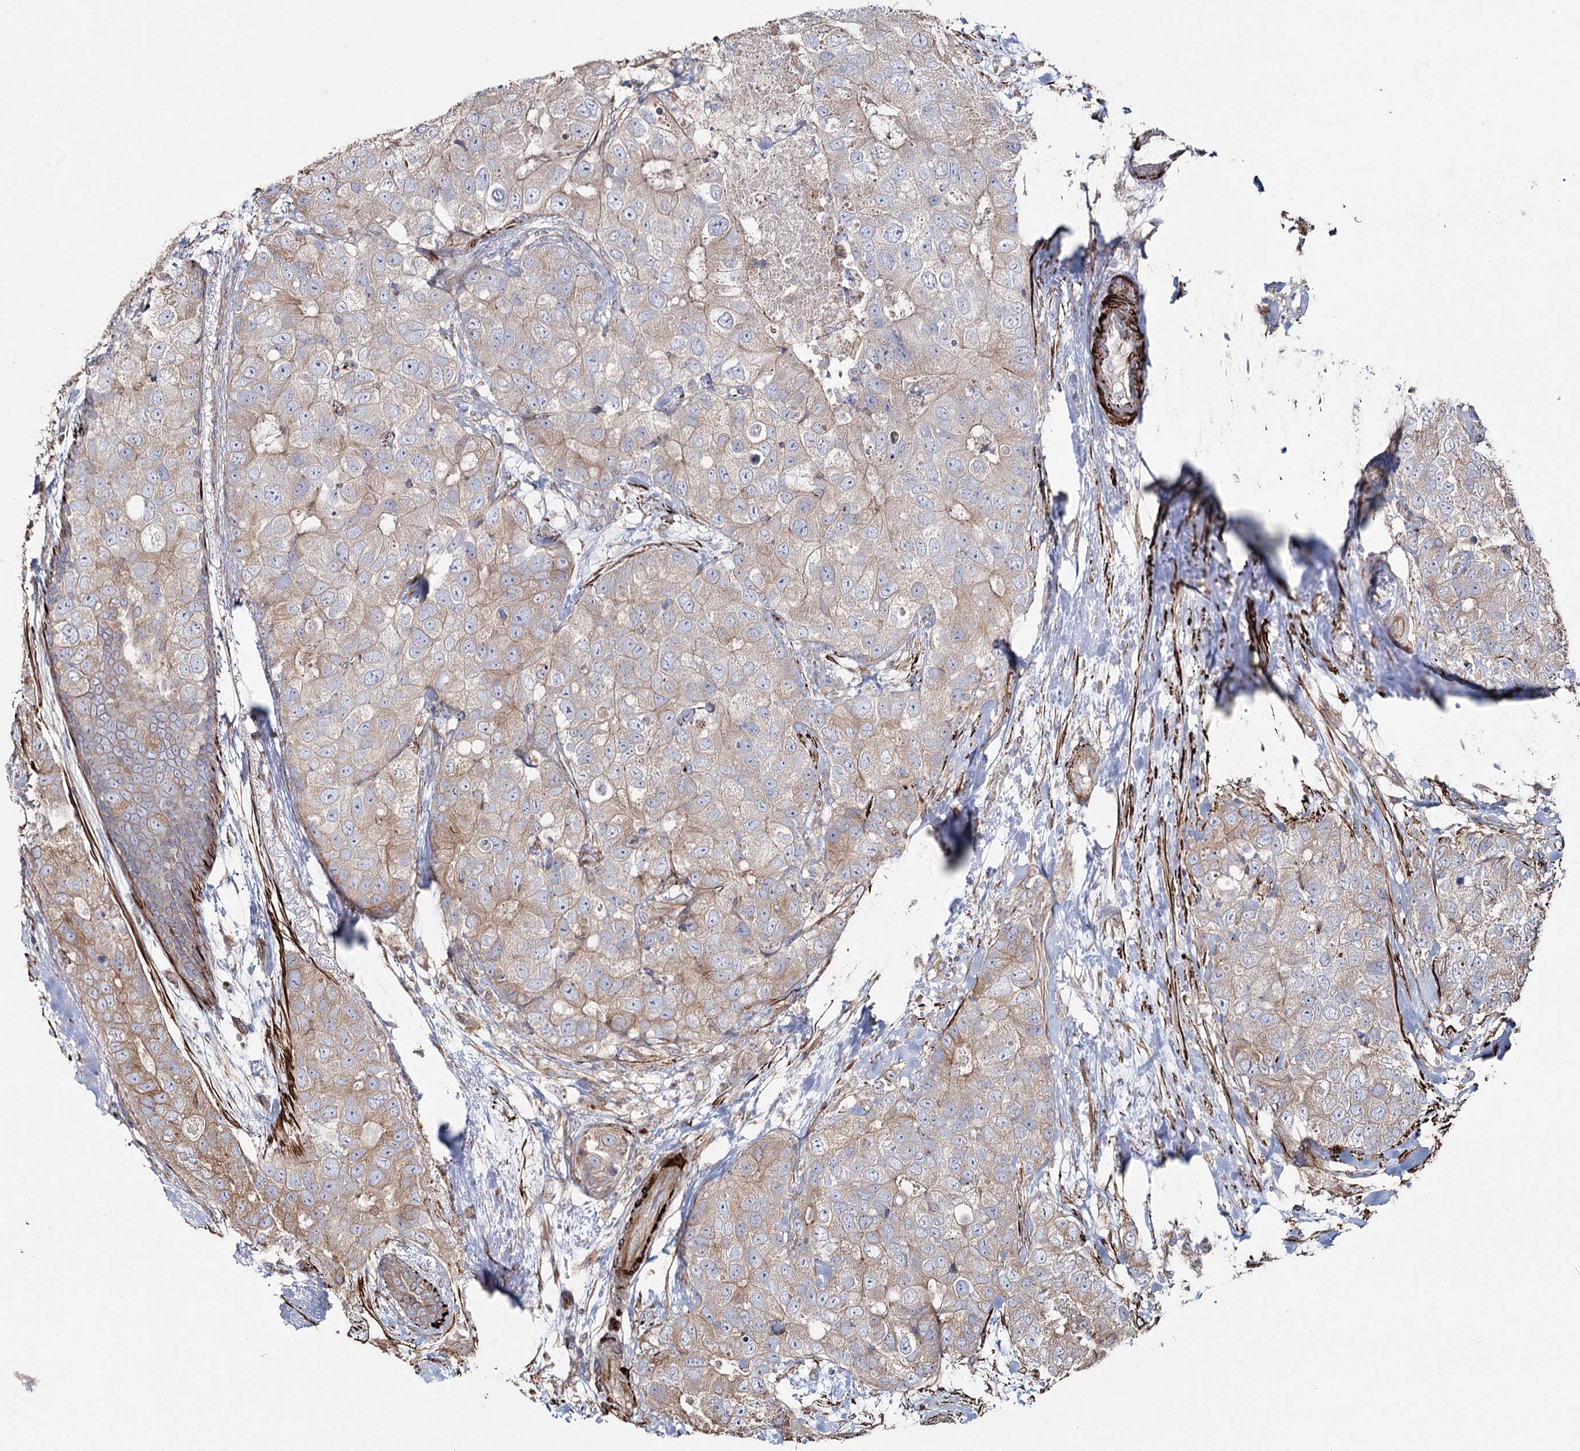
{"staining": {"intensity": "weak", "quantity": ">75%", "location": "cytoplasmic/membranous"}, "tissue": "breast cancer", "cell_type": "Tumor cells", "image_type": "cancer", "snomed": [{"axis": "morphology", "description": "Duct carcinoma"}, {"axis": "topography", "description": "Breast"}], "caption": "This histopathology image reveals immunohistochemistry staining of invasive ductal carcinoma (breast), with low weak cytoplasmic/membranous positivity in about >75% of tumor cells.", "gene": "SUMF1", "patient": {"sex": "female", "age": 62}}